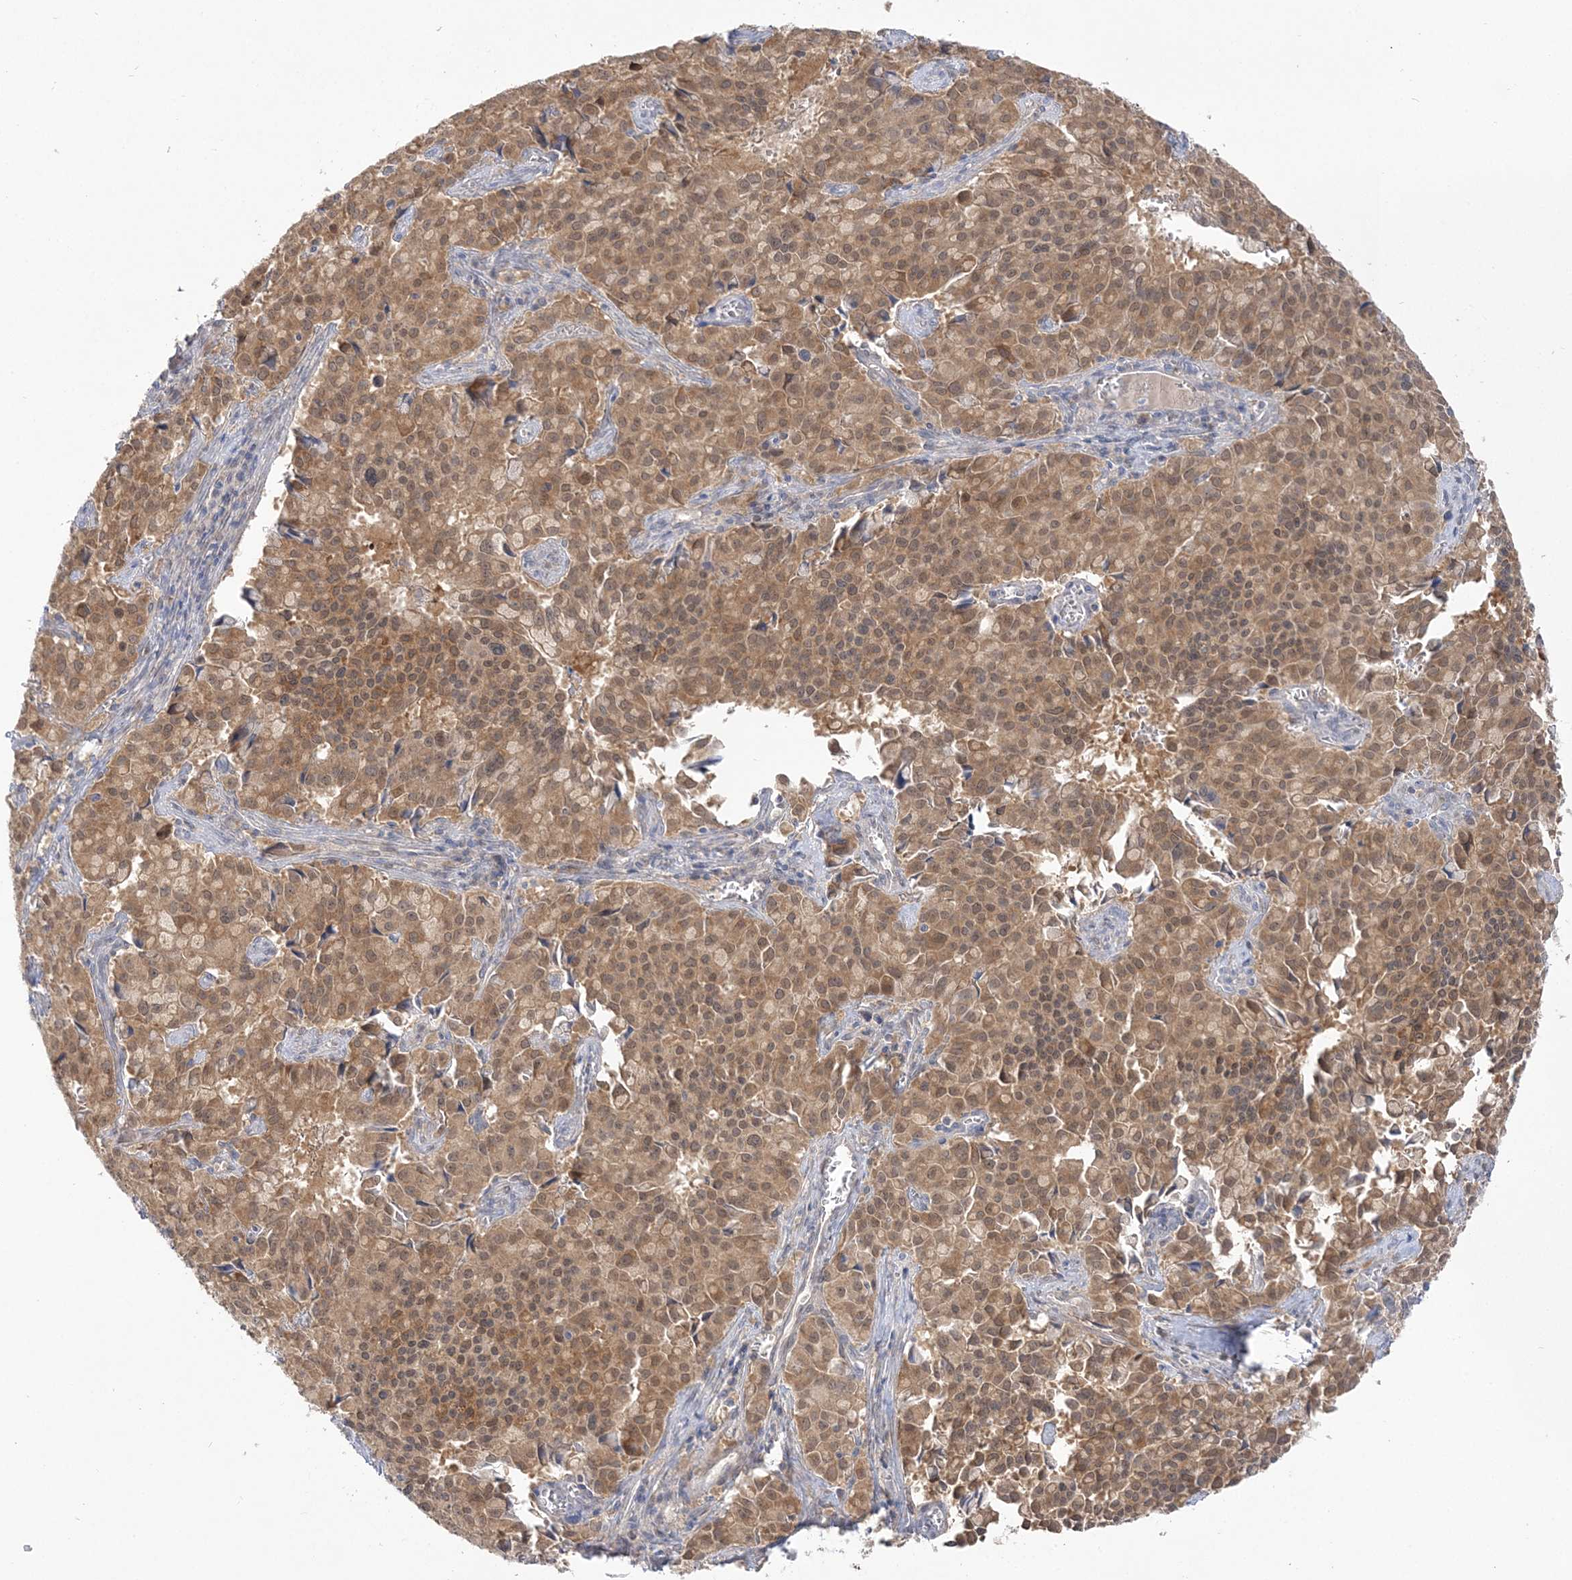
{"staining": {"intensity": "moderate", "quantity": ">75%", "location": "cytoplasmic/membranous"}, "tissue": "pancreatic cancer", "cell_type": "Tumor cells", "image_type": "cancer", "snomed": [{"axis": "morphology", "description": "Adenocarcinoma, NOS"}, {"axis": "topography", "description": "Pancreas"}], "caption": "Immunohistochemistry image of adenocarcinoma (pancreatic) stained for a protein (brown), which shows medium levels of moderate cytoplasmic/membranous positivity in approximately >75% of tumor cells.", "gene": "PCBD1", "patient": {"sex": "male", "age": 65}}